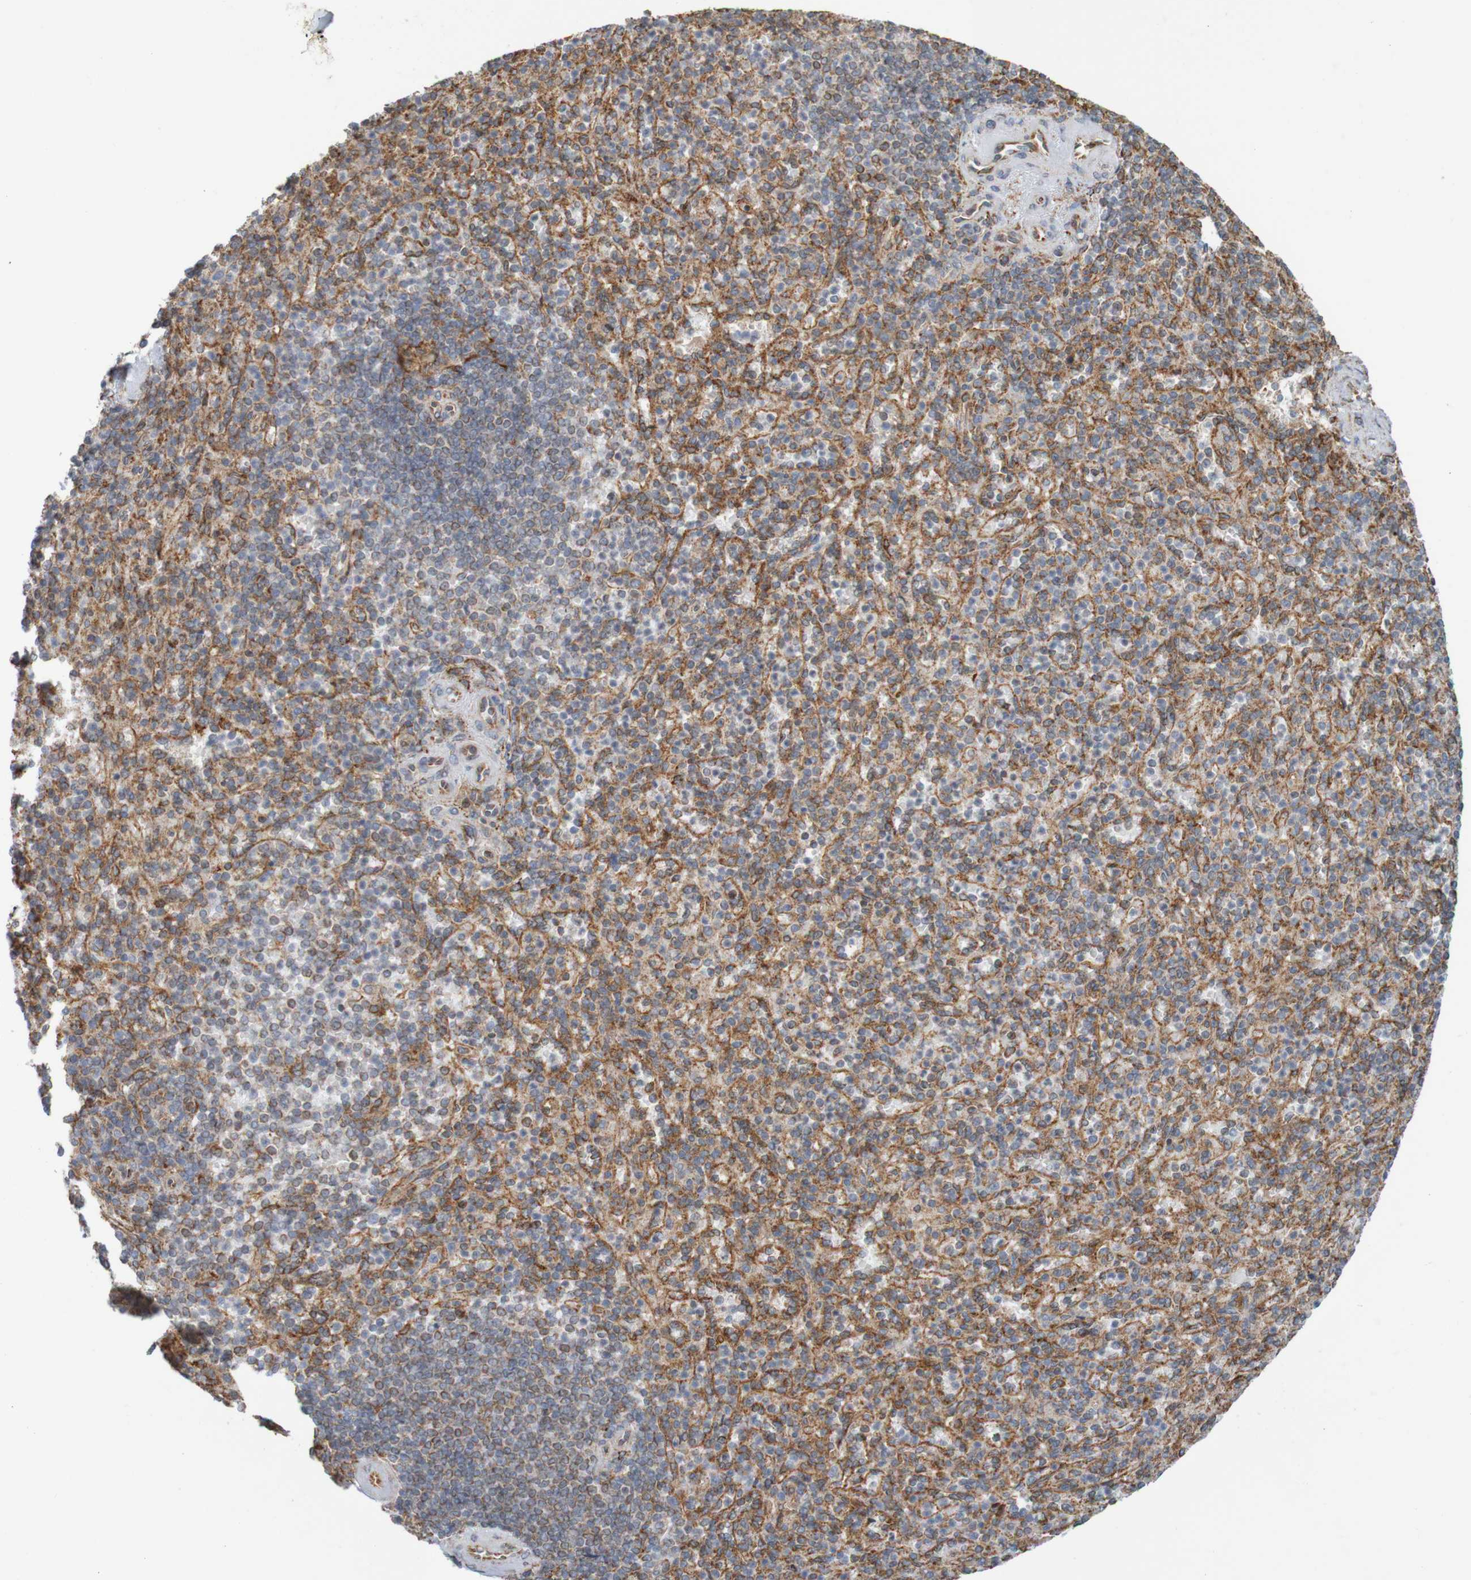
{"staining": {"intensity": "moderate", "quantity": "25%-75%", "location": "cytoplasmic/membranous"}, "tissue": "spleen", "cell_type": "Cells in red pulp", "image_type": "normal", "snomed": [{"axis": "morphology", "description": "Normal tissue, NOS"}, {"axis": "topography", "description": "Spleen"}], "caption": "Moderate cytoplasmic/membranous positivity for a protein is present in approximately 25%-75% of cells in red pulp of benign spleen using immunohistochemistry.", "gene": "PDIA3", "patient": {"sex": "female", "age": 74}}